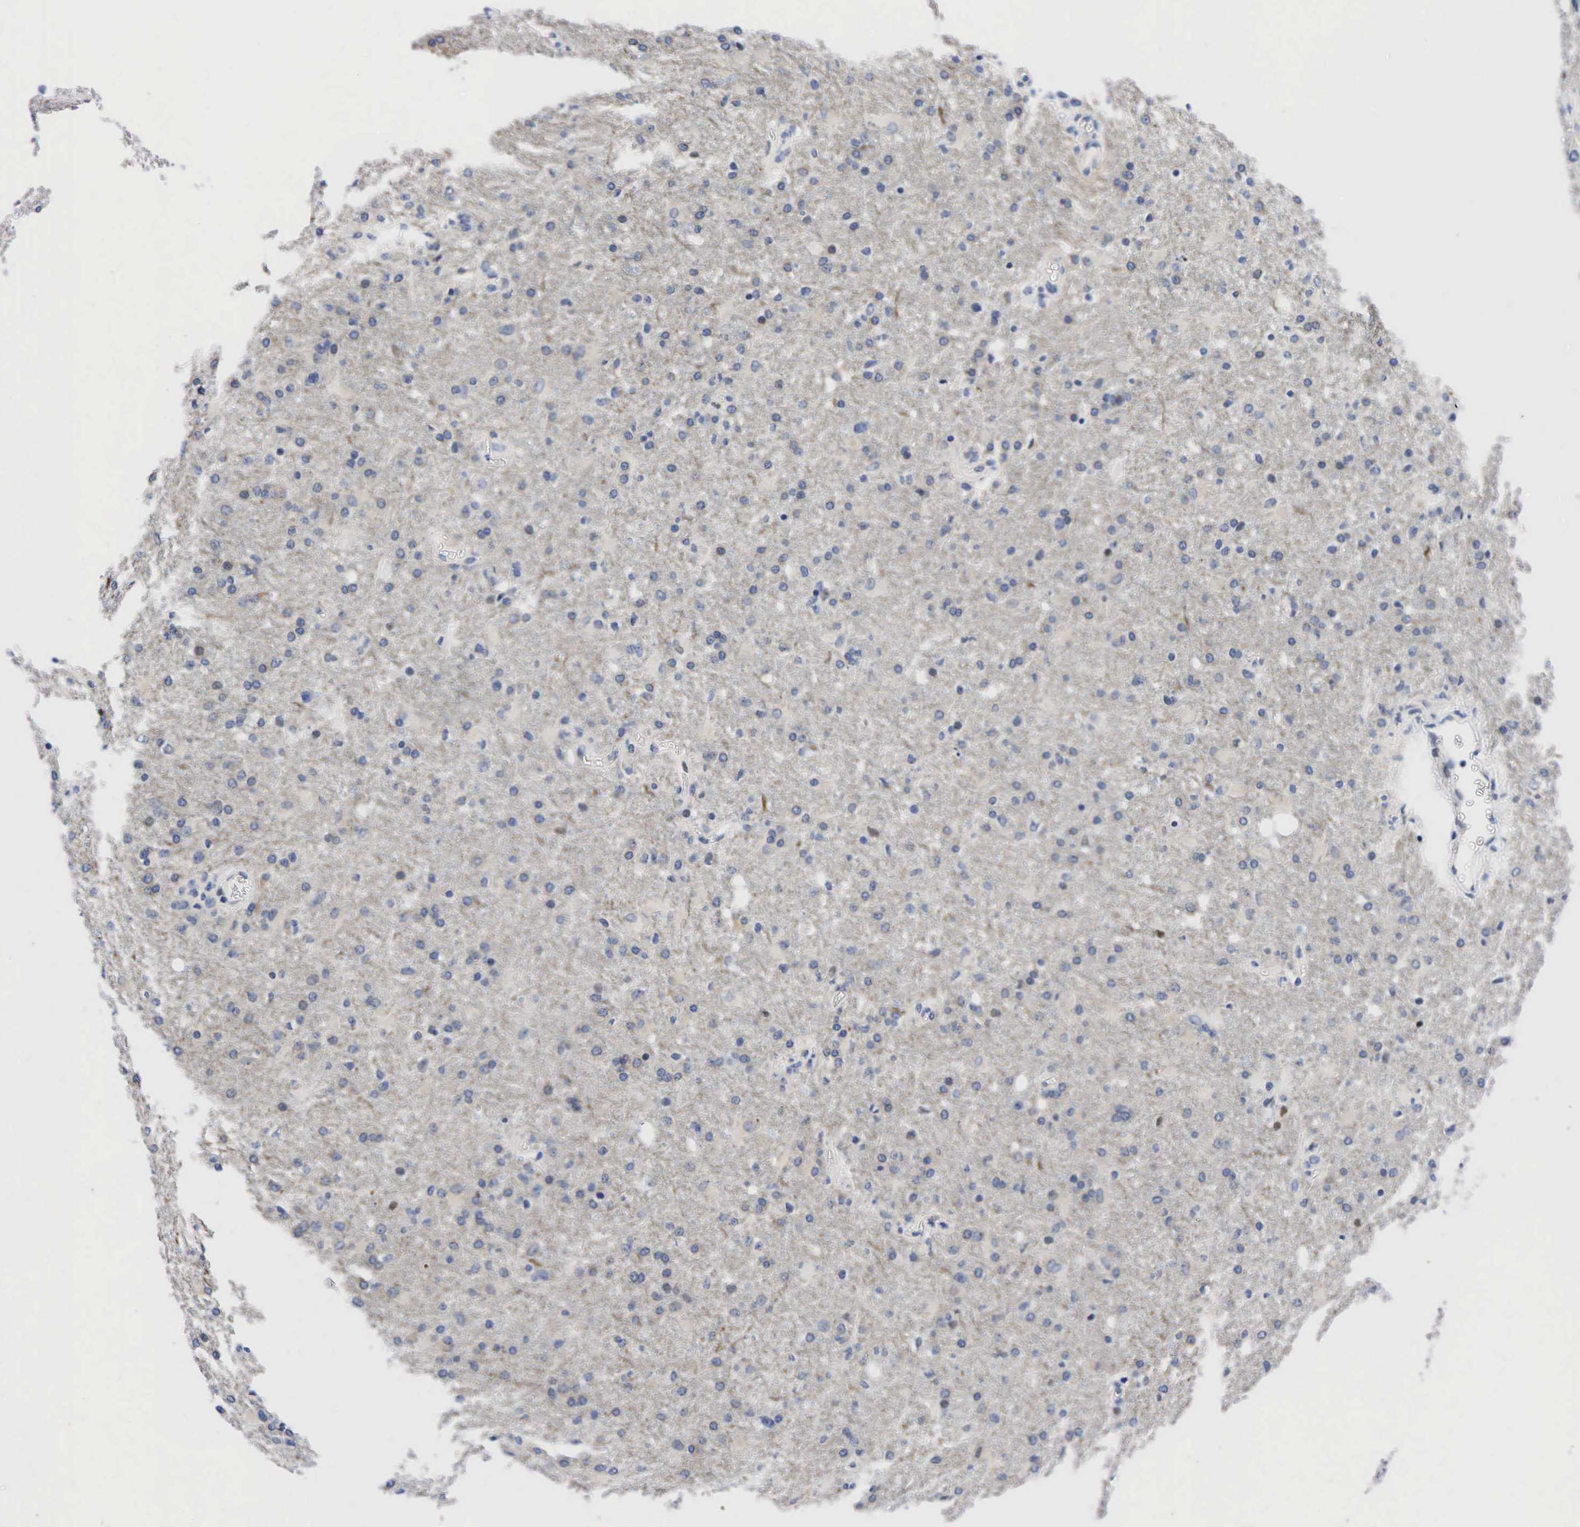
{"staining": {"intensity": "weak", "quantity": "<25%", "location": "cytoplasmic/membranous,nuclear"}, "tissue": "glioma", "cell_type": "Tumor cells", "image_type": "cancer", "snomed": [{"axis": "morphology", "description": "Glioma, malignant, High grade"}, {"axis": "topography", "description": "Brain"}], "caption": "Immunohistochemical staining of human malignant glioma (high-grade) shows no significant expression in tumor cells.", "gene": "PGR", "patient": {"sex": "male", "age": 68}}